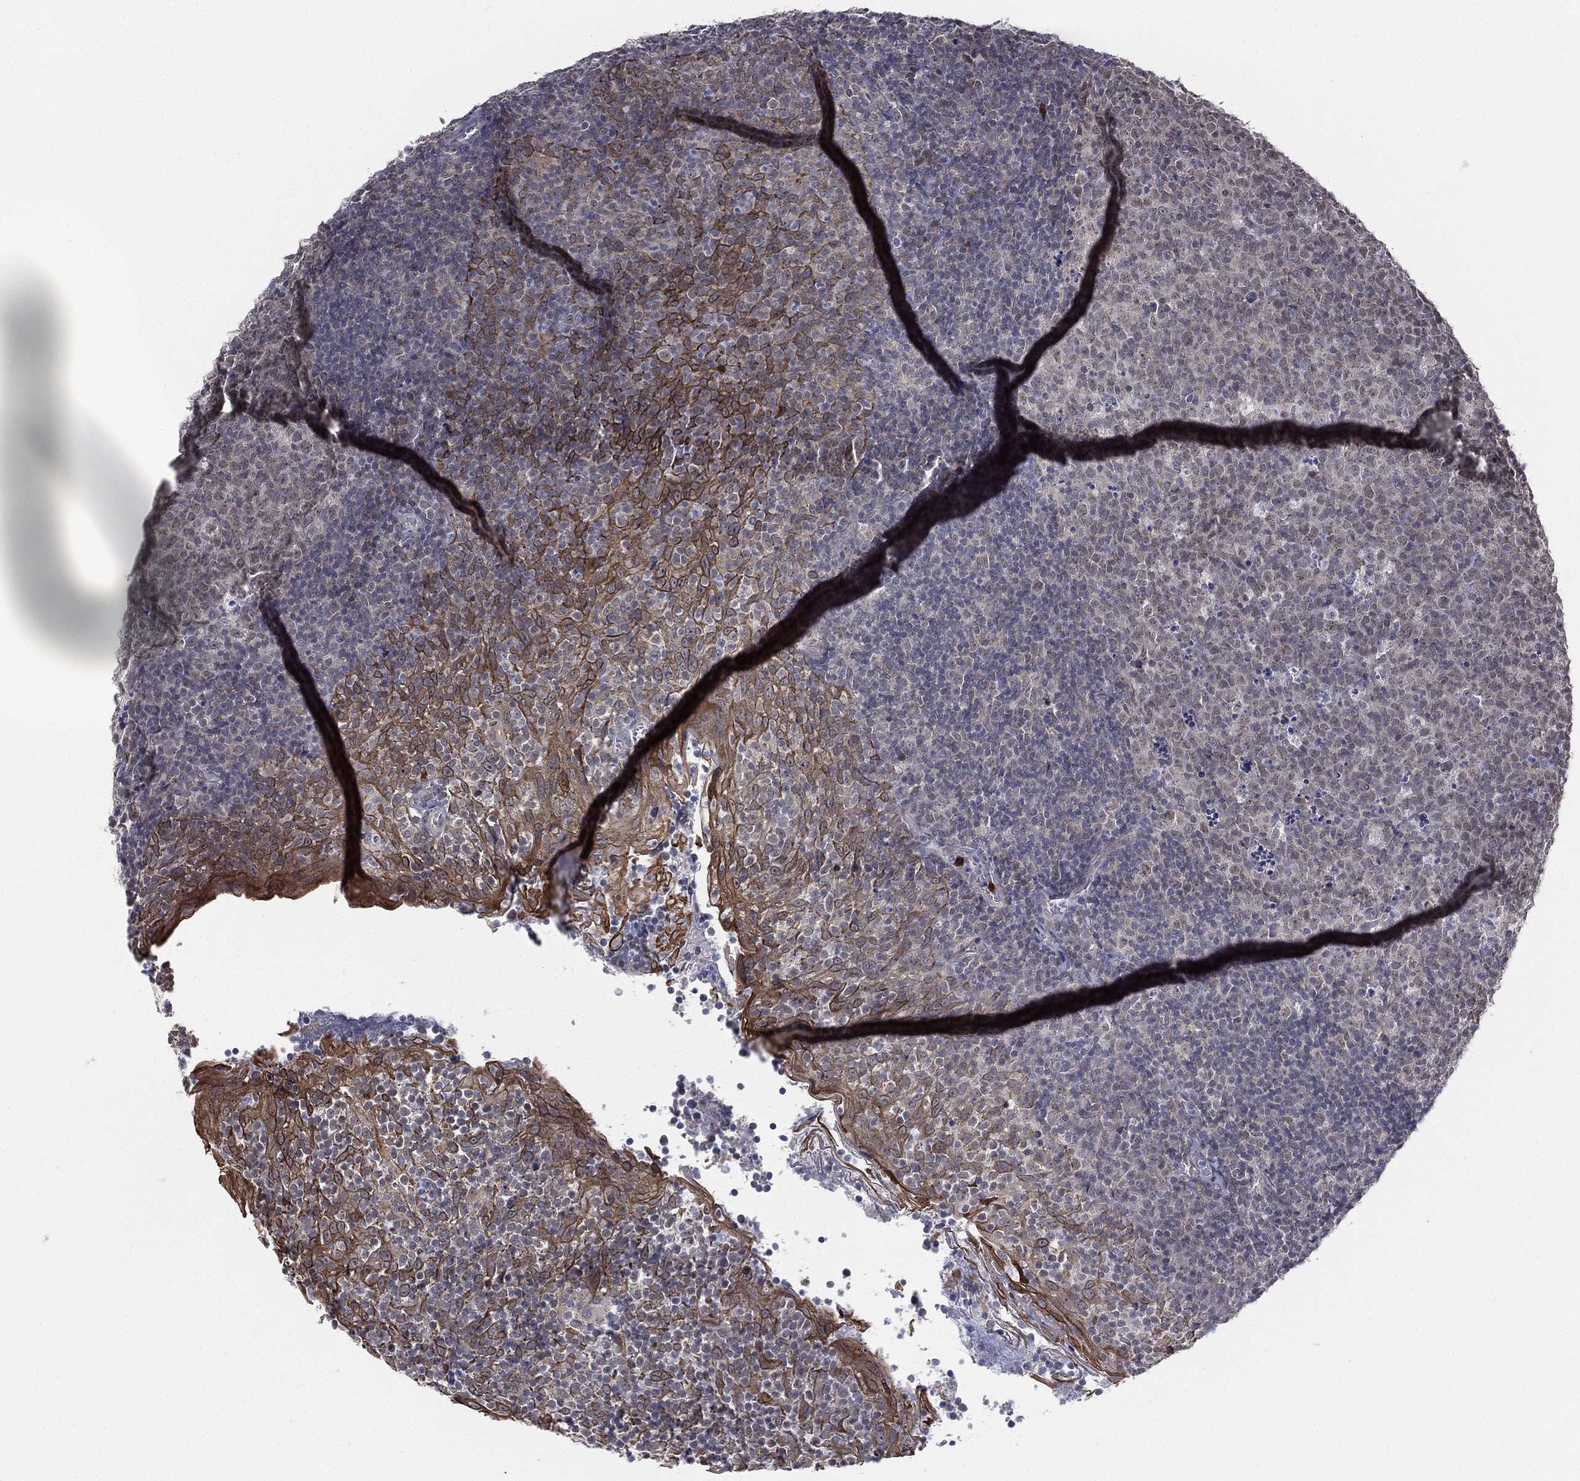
{"staining": {"intensity": "negative", "quantity": "none", "location": "none"}, "tissue": "tonsil", "cell_type": "Germinal center cells", "image_type": "normal", "snomed": [{"axis": "morphology", "description": "Normal tissue, NOS"}, {"axis": "topography", "description": "Tonsil"}], "caption": "Immunohistochemical staining of benign tonsil shows no significant positivity in germinal center cells.", "gene": "KAT14", "patient": {"sex": "female", "age": 5}}